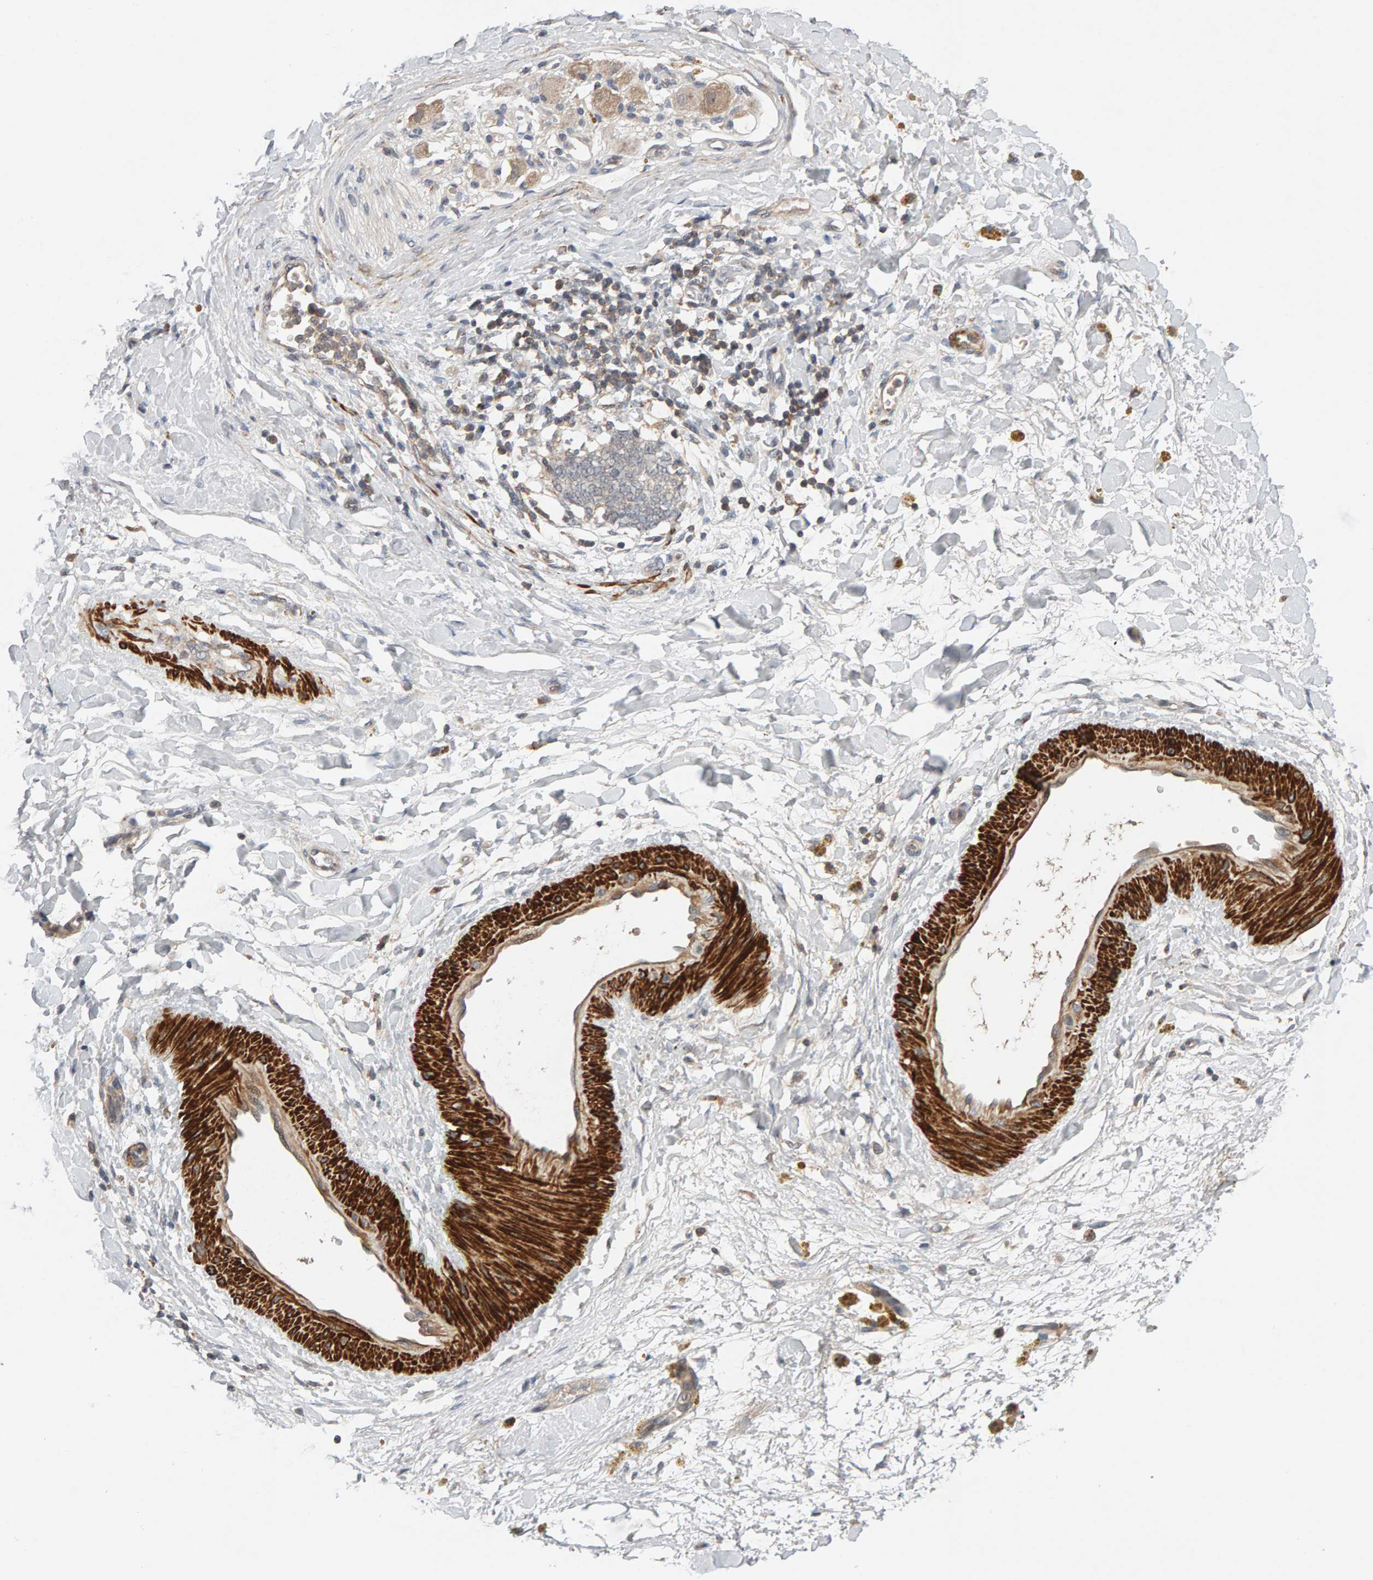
{"staining": {"intensity": "negative", "quantity": "none", "location": "none"}, "tissue": "adipose tissue", "cell_type": "Adipocytes", "image_type": "normal", "snomed": [{"axis": "morphology", "description": "Normal tissue, NOS"}, {"axis": "topography", "description": "Kidney"}, {"axis": "topography", "description": "Peripheral nerve tissue"}], "caption": "This histopathology image is of unremarkable adipose tissue stained with IHC to label a protein in brown with the nuclei are counter-stained blue. There is no positivity in adipocytes. The staining was performed using DAB (3,3'-diaminobenzidine) to visualize the protein expression in brown, while the nuclei were stained in blue with hematoxylin (Magnification: 20x).", "gene": "NUDCD1", "patient": {"sex": "male", "age": 7}}